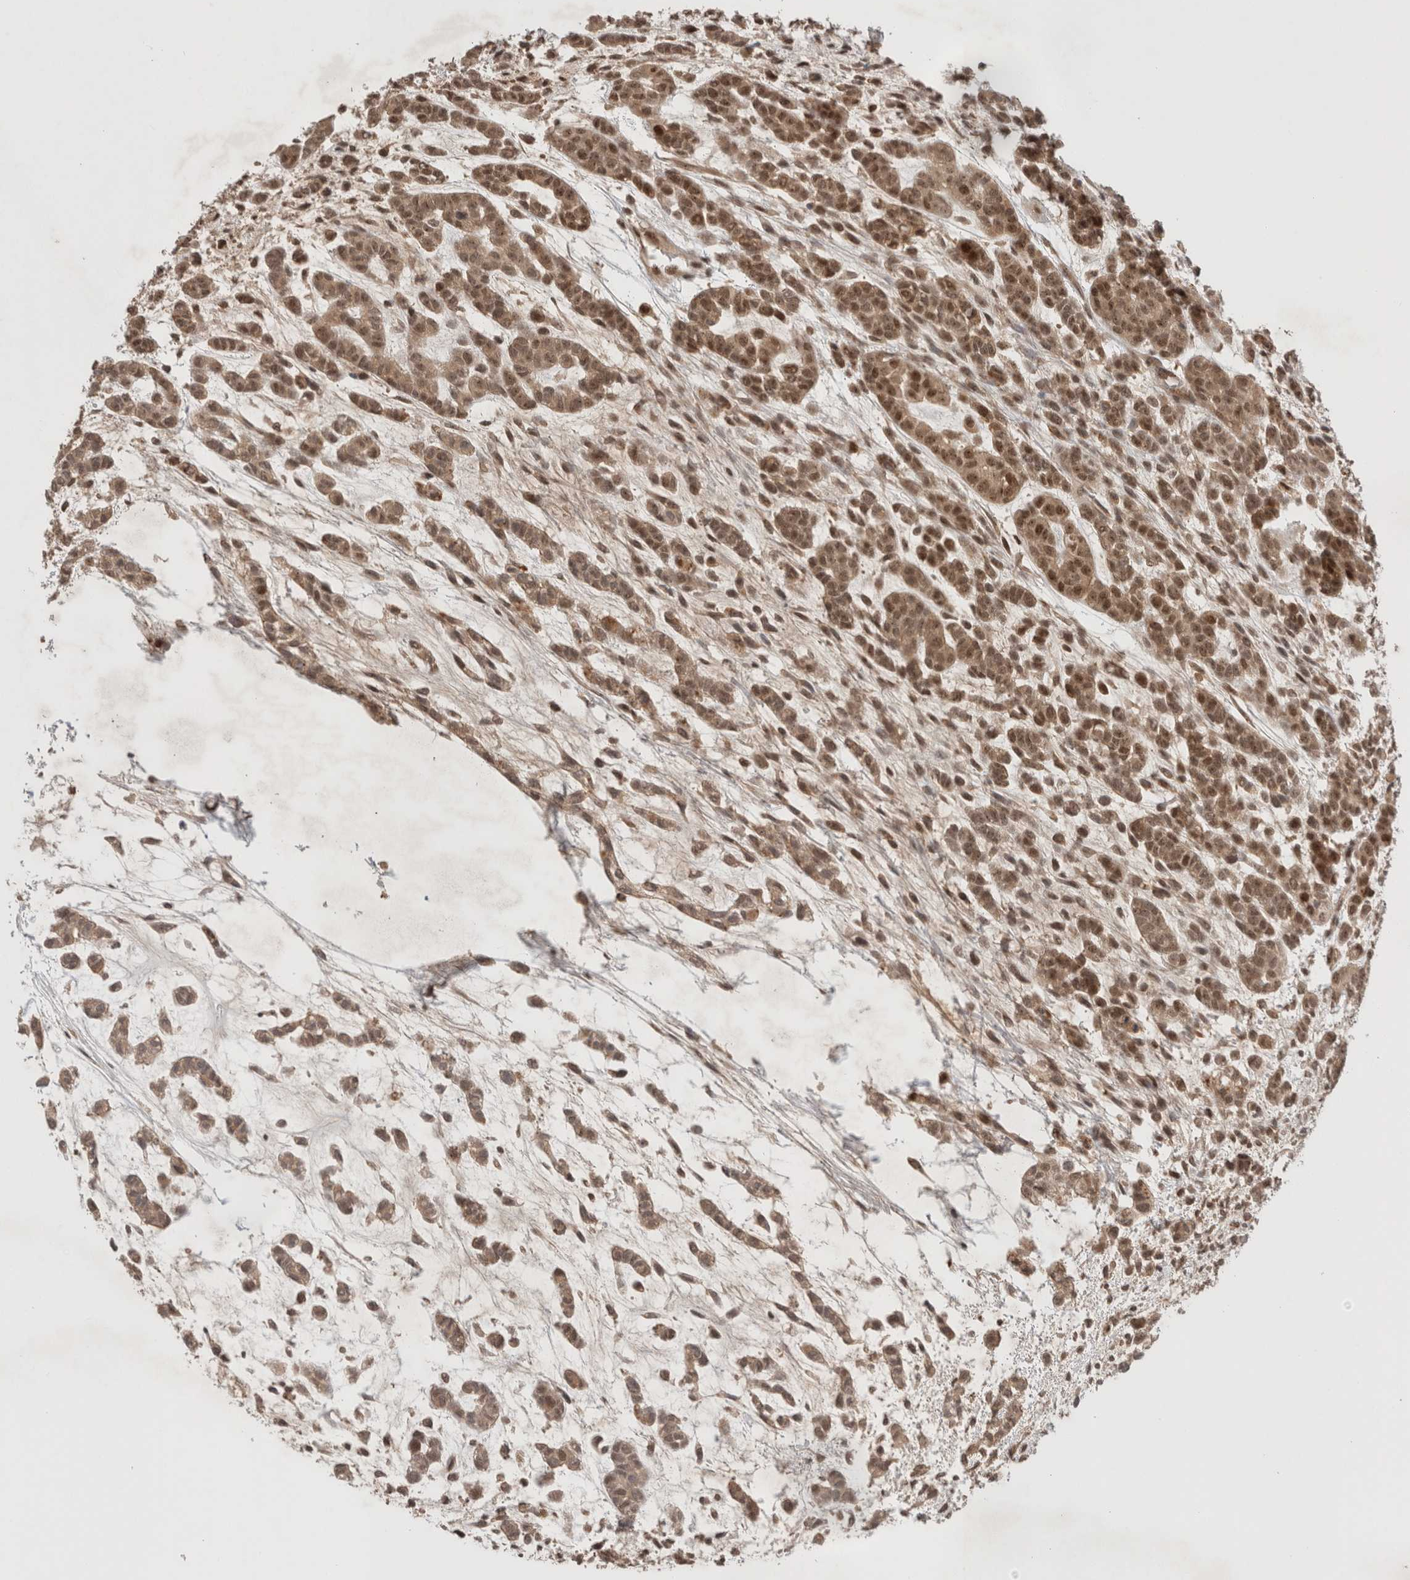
{"staining": {"intensity": "weak", "quantity": ">75%", "location": "cytoplasmic/membranous,nuclear"}, "tissue": "head and neck cancer", "cell_type": "Tumor cells", "image_type": "cancer", "snomed": [{"axis": "morphology", "description": "Adenocarcinoma, NOS"}, {"axis": "morphology", "description": "Adenoma, NOS"}, {"axis": "topography", "description": "Head-Neck"}], "caption": "There is low levels of weak cytoplasmic/membranous and nuclear staining in tumor cells of adenoma (head and neck), as demonstrated by immunohistochemical staining (brown color).", "gene": "MPHOSPH6", "patient": {"sex": "female", "age": 55}}